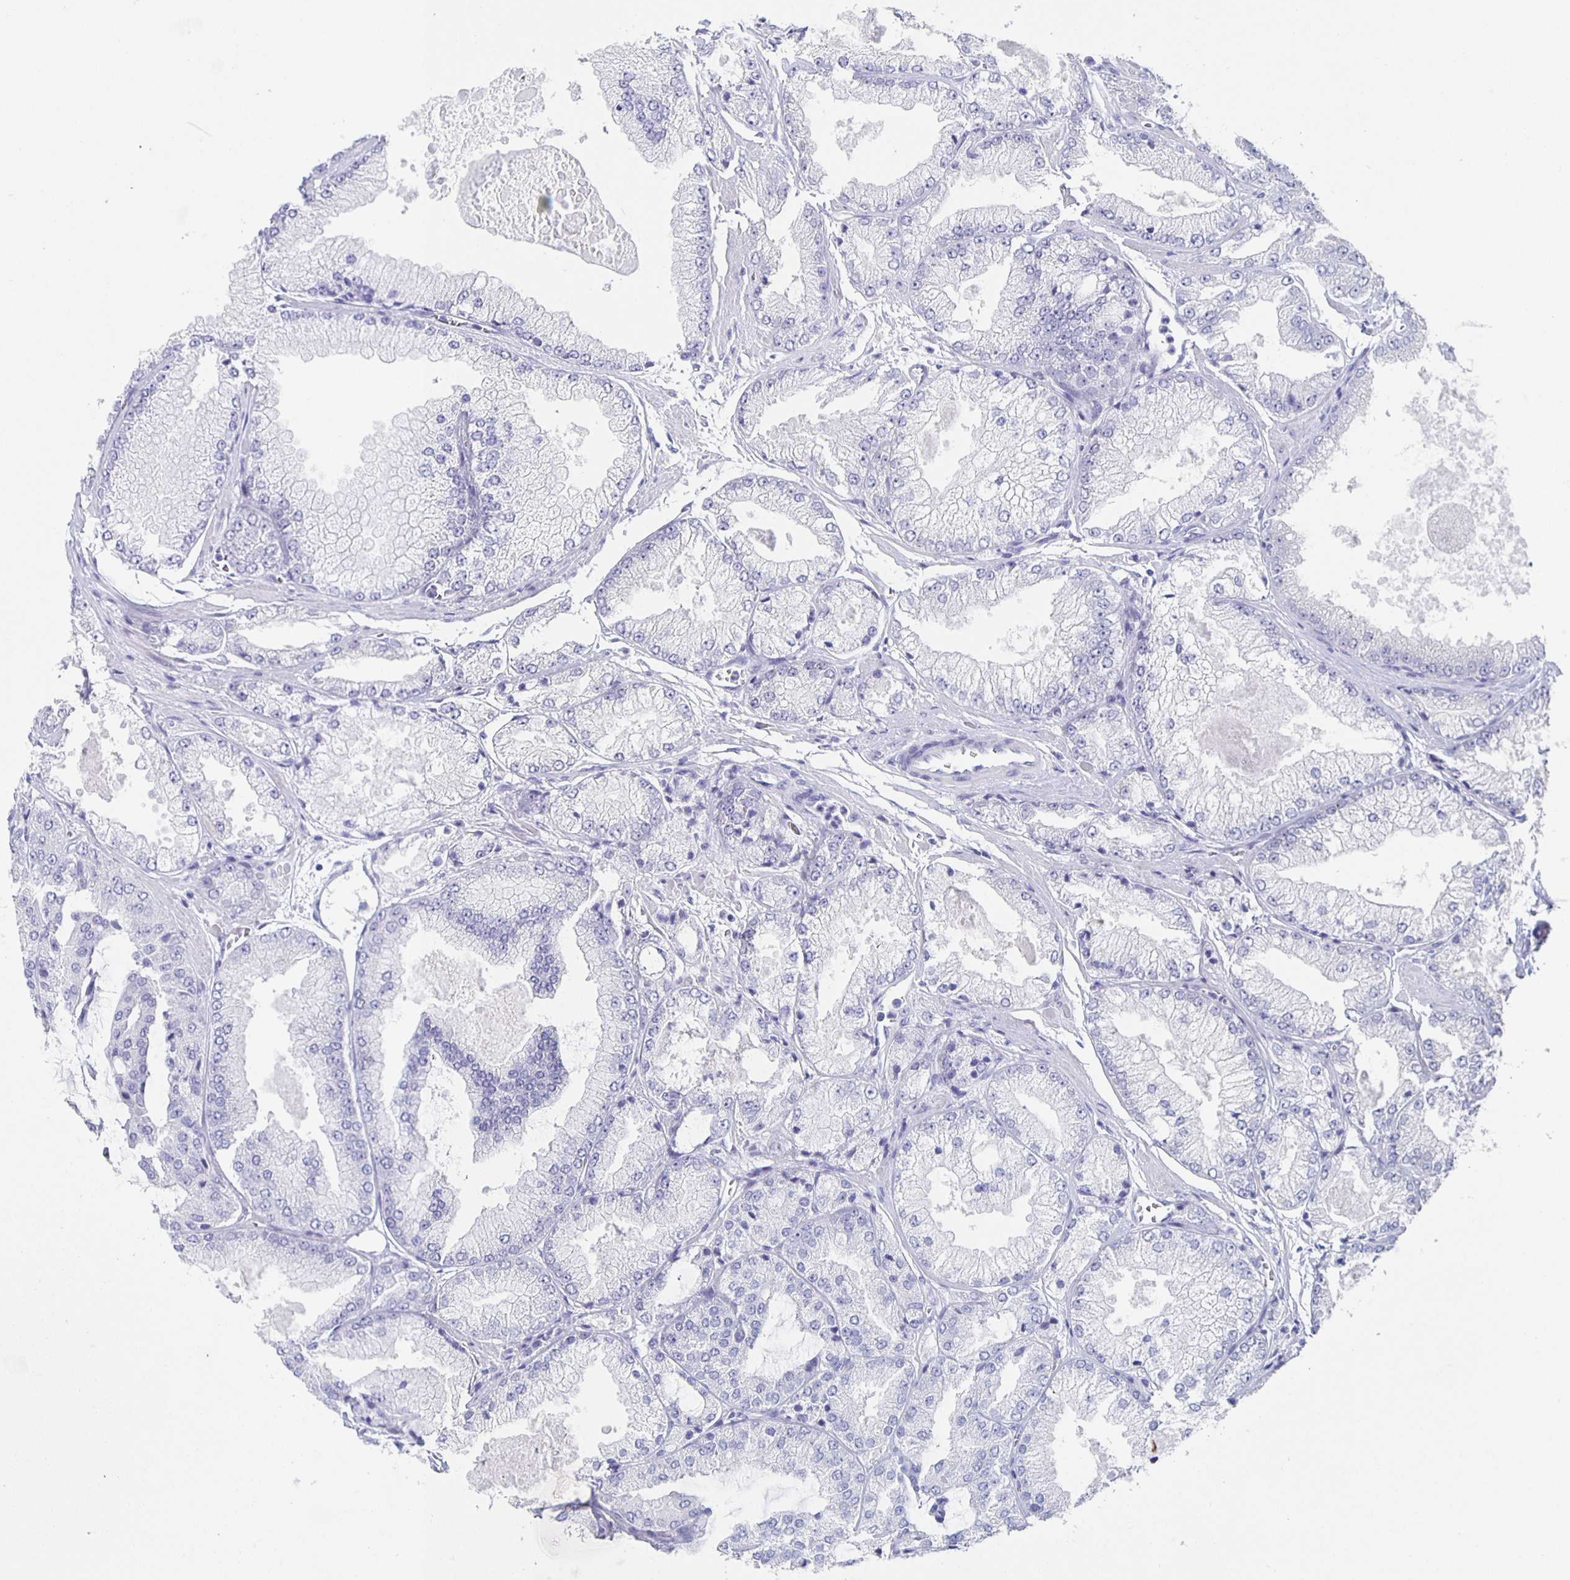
{"staining": {"intensity": "negative", "quantity": "none", "location": "none"}, "tissue": "prostate cancer", "cell_type": "Tumor cells", "image_type": "cancer", "snomed": [{"axis": "morphology", "description": "Adenocarcinoma, High grade"}, {"axis": "topography", "description": "Prostate"}], "caption": "Tumor cells are negative for protein expression in human prostate cancer.", "gene": "SLC34A2", "patient": {"sex": "male", "age": 68}}